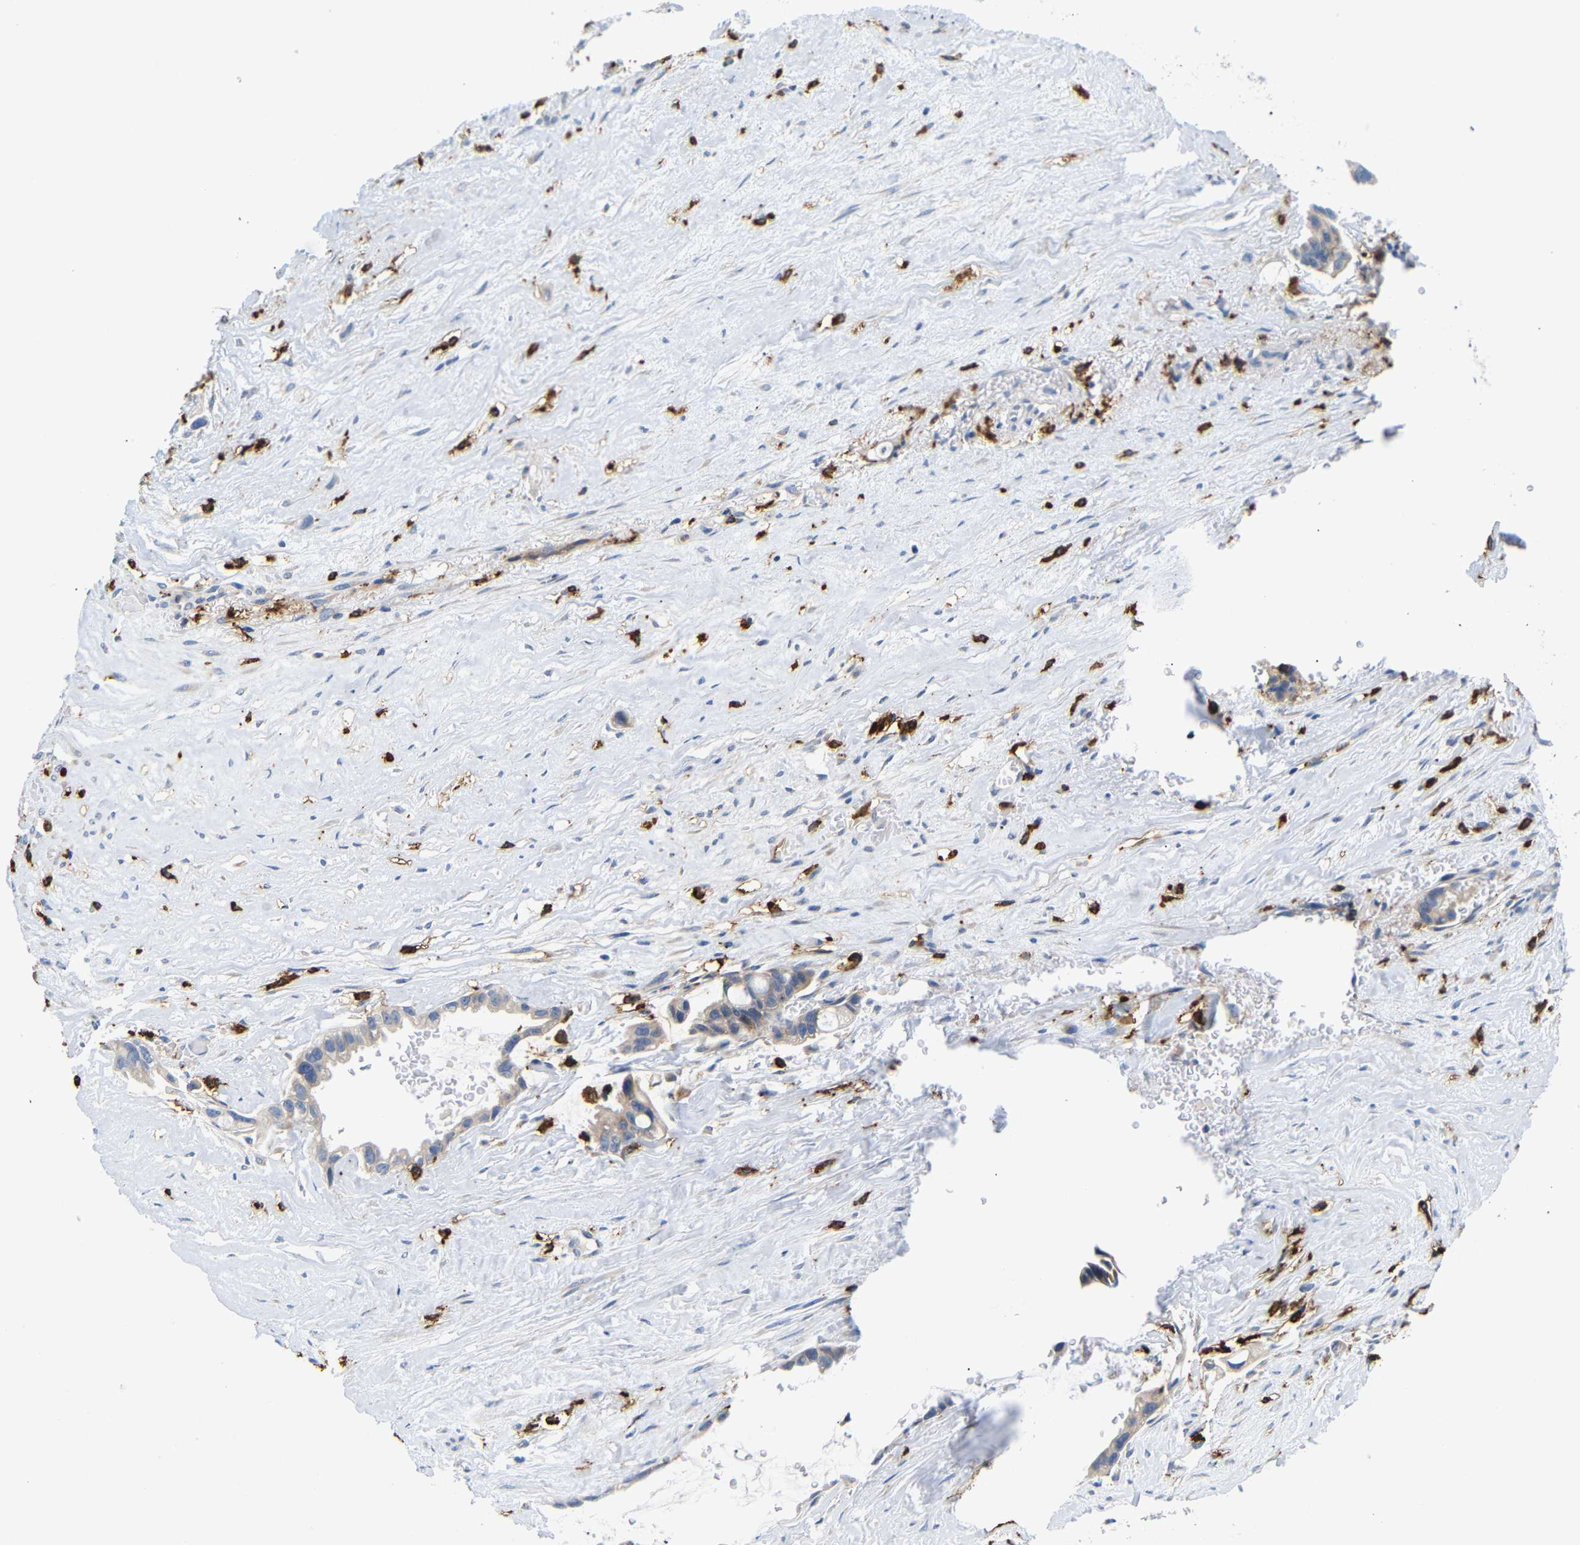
{"staining": {"intensity": "weak", "quantity": ">75%", "location": "cytoplasmic/membranous"}, "tissue": "liver cancer", "cell_type": "Tumor cells", "image_type": "cancer", "snomed": [{"axis": "morphology", "description": "Cholangiocarcinoma"}, {"axis": "topography", "description": "Liver"}], "caption": "The image reveals staining of liver cancer (cholangiocarcinoma), revealing weak cytoplasmic/membranous protein staining (brown color) within tumor cells.", "gene": "HLA-DQB1", "patient": {"sex": "female", "age": 65}}